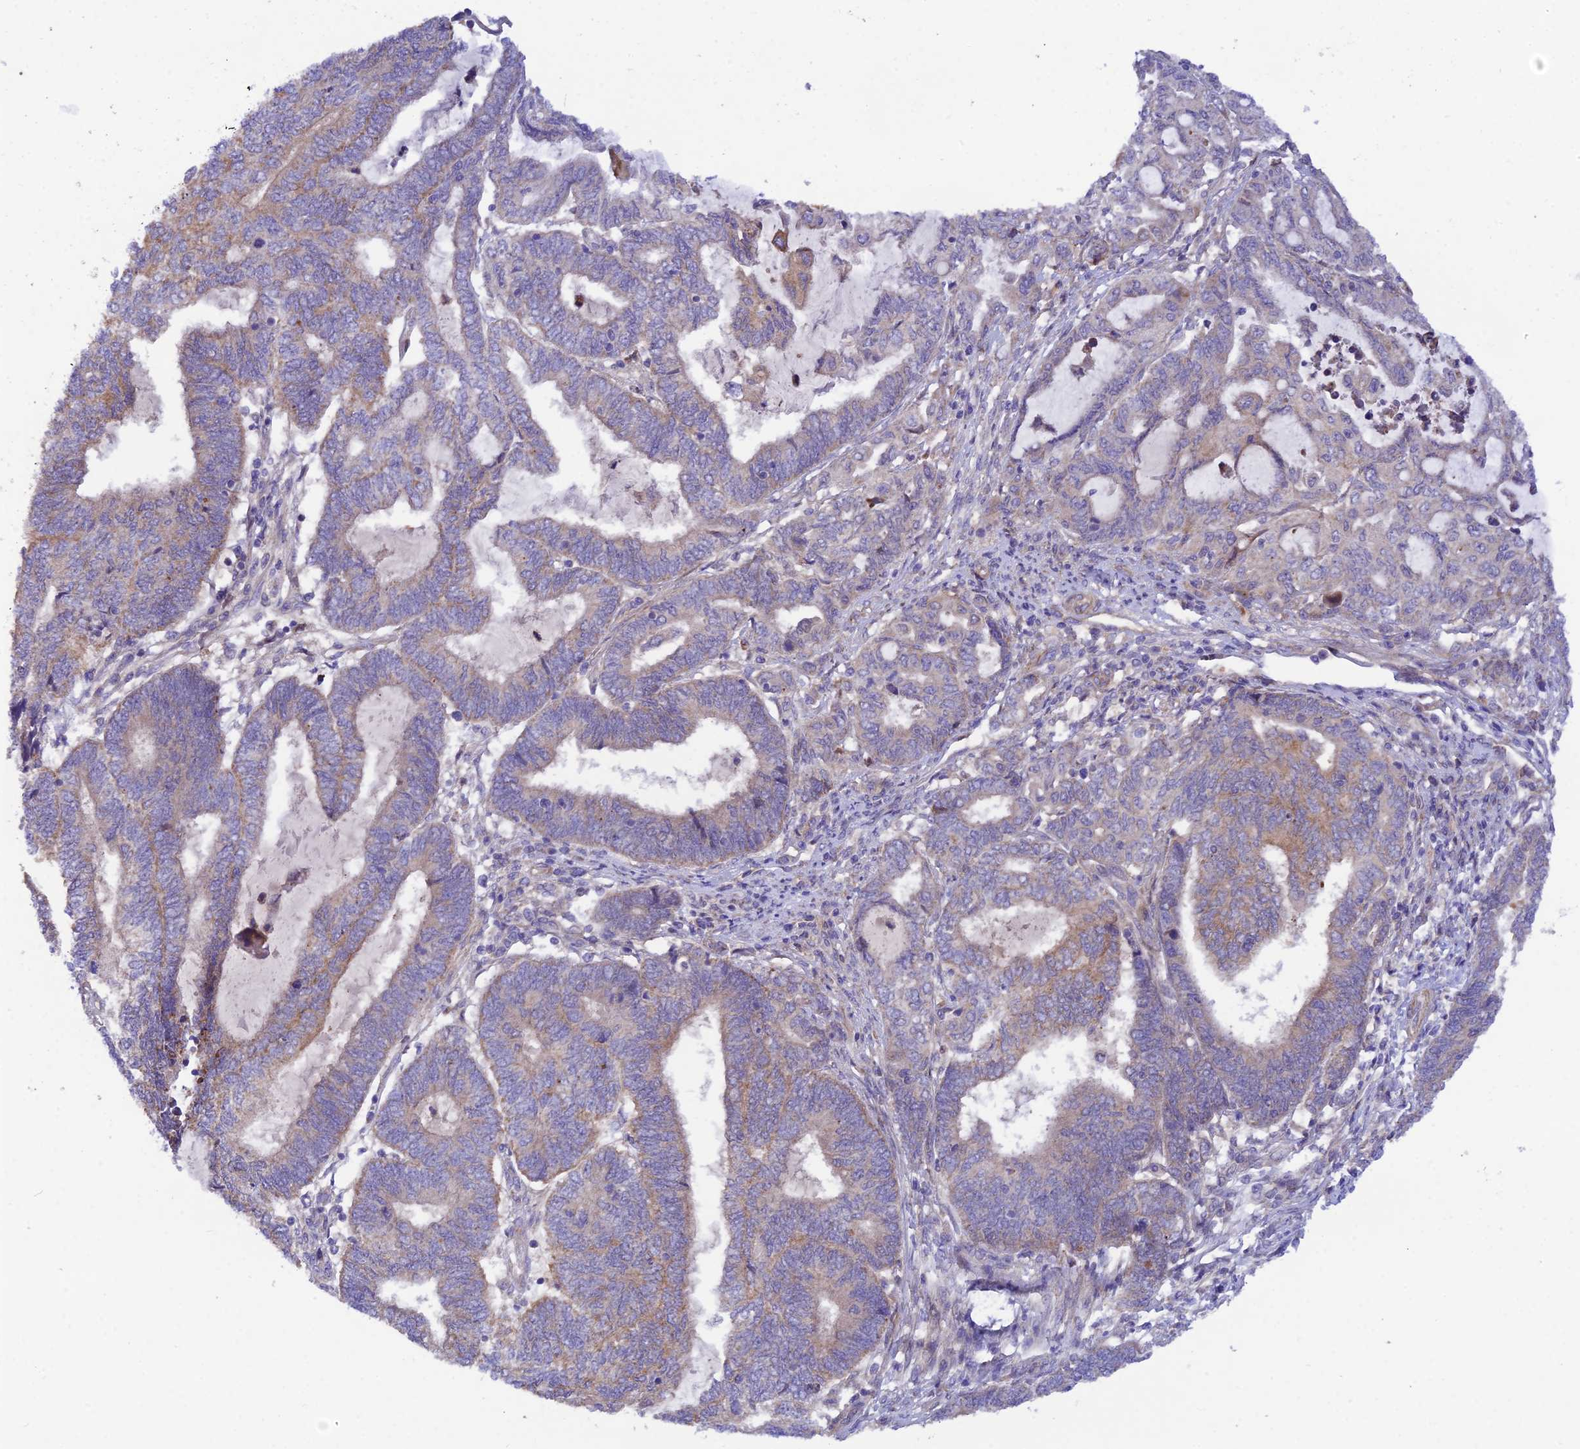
{"staining": {"intensity": "weak", "quantity": "25%-75%", "location": "cytoplasmic/membranous"}, "tissue": "endometrial cancer", "cell_type": "Tumor cells", "image_type": "cancer", "snomed": [{"axis": "morphology", "description": "Adenocarcinoma, NOS"}, {"axis": "topography", "description": "Uterus"}, {"axis": "topography", "description": "Endometrium"}], "caption": "A low amount of weak cytoplasmic/membranous expression is appreciated in approximately 25%-75% of tumor cells in endometrial cancer tissue.", "gene": "TRIM43B", "patient": {"sex": "female", "age": 70}}